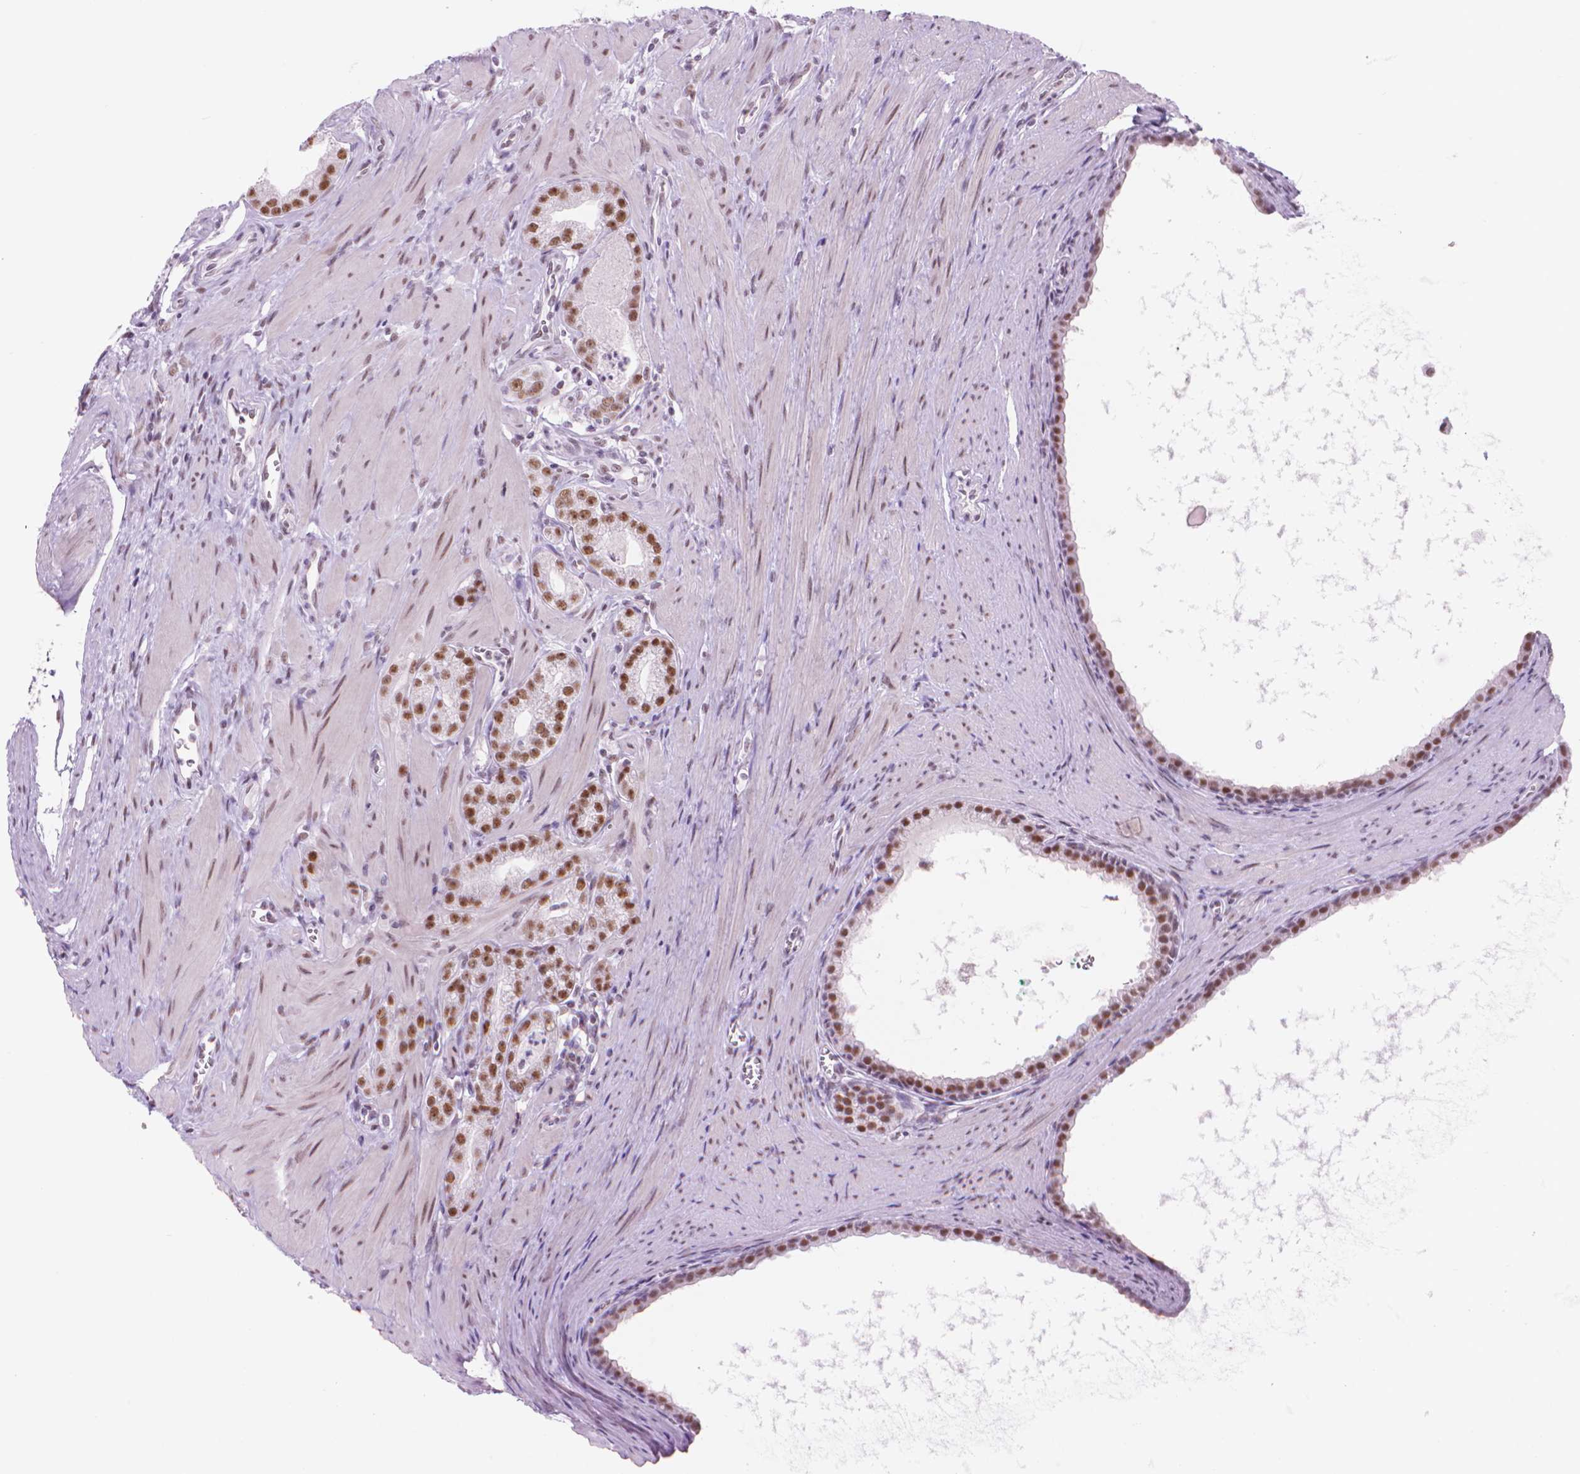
{"staining": {"intensity": "moderate", "quantity": ">75%", "location": "nuclear"}, "tissue": "prostate cancer", "cell_type": "Tumor cells", "image_type": "cancer", "snomed": [{"axis": "morphology", "description": "Adenocarcinoma, NOS"}, {"axis": "topography", "description": "Prostate"}], "caption": "Immunohistochemistry (IHC) of prostate adenocarcinoma shows medium levels of moderate nuclear positivity in approximately >75% of tumor cells. (Brightfield microscopy of DAB IHC at high magnification).", "gene": "POLR3D", "patient": {"sex": "male", "age": 71}}